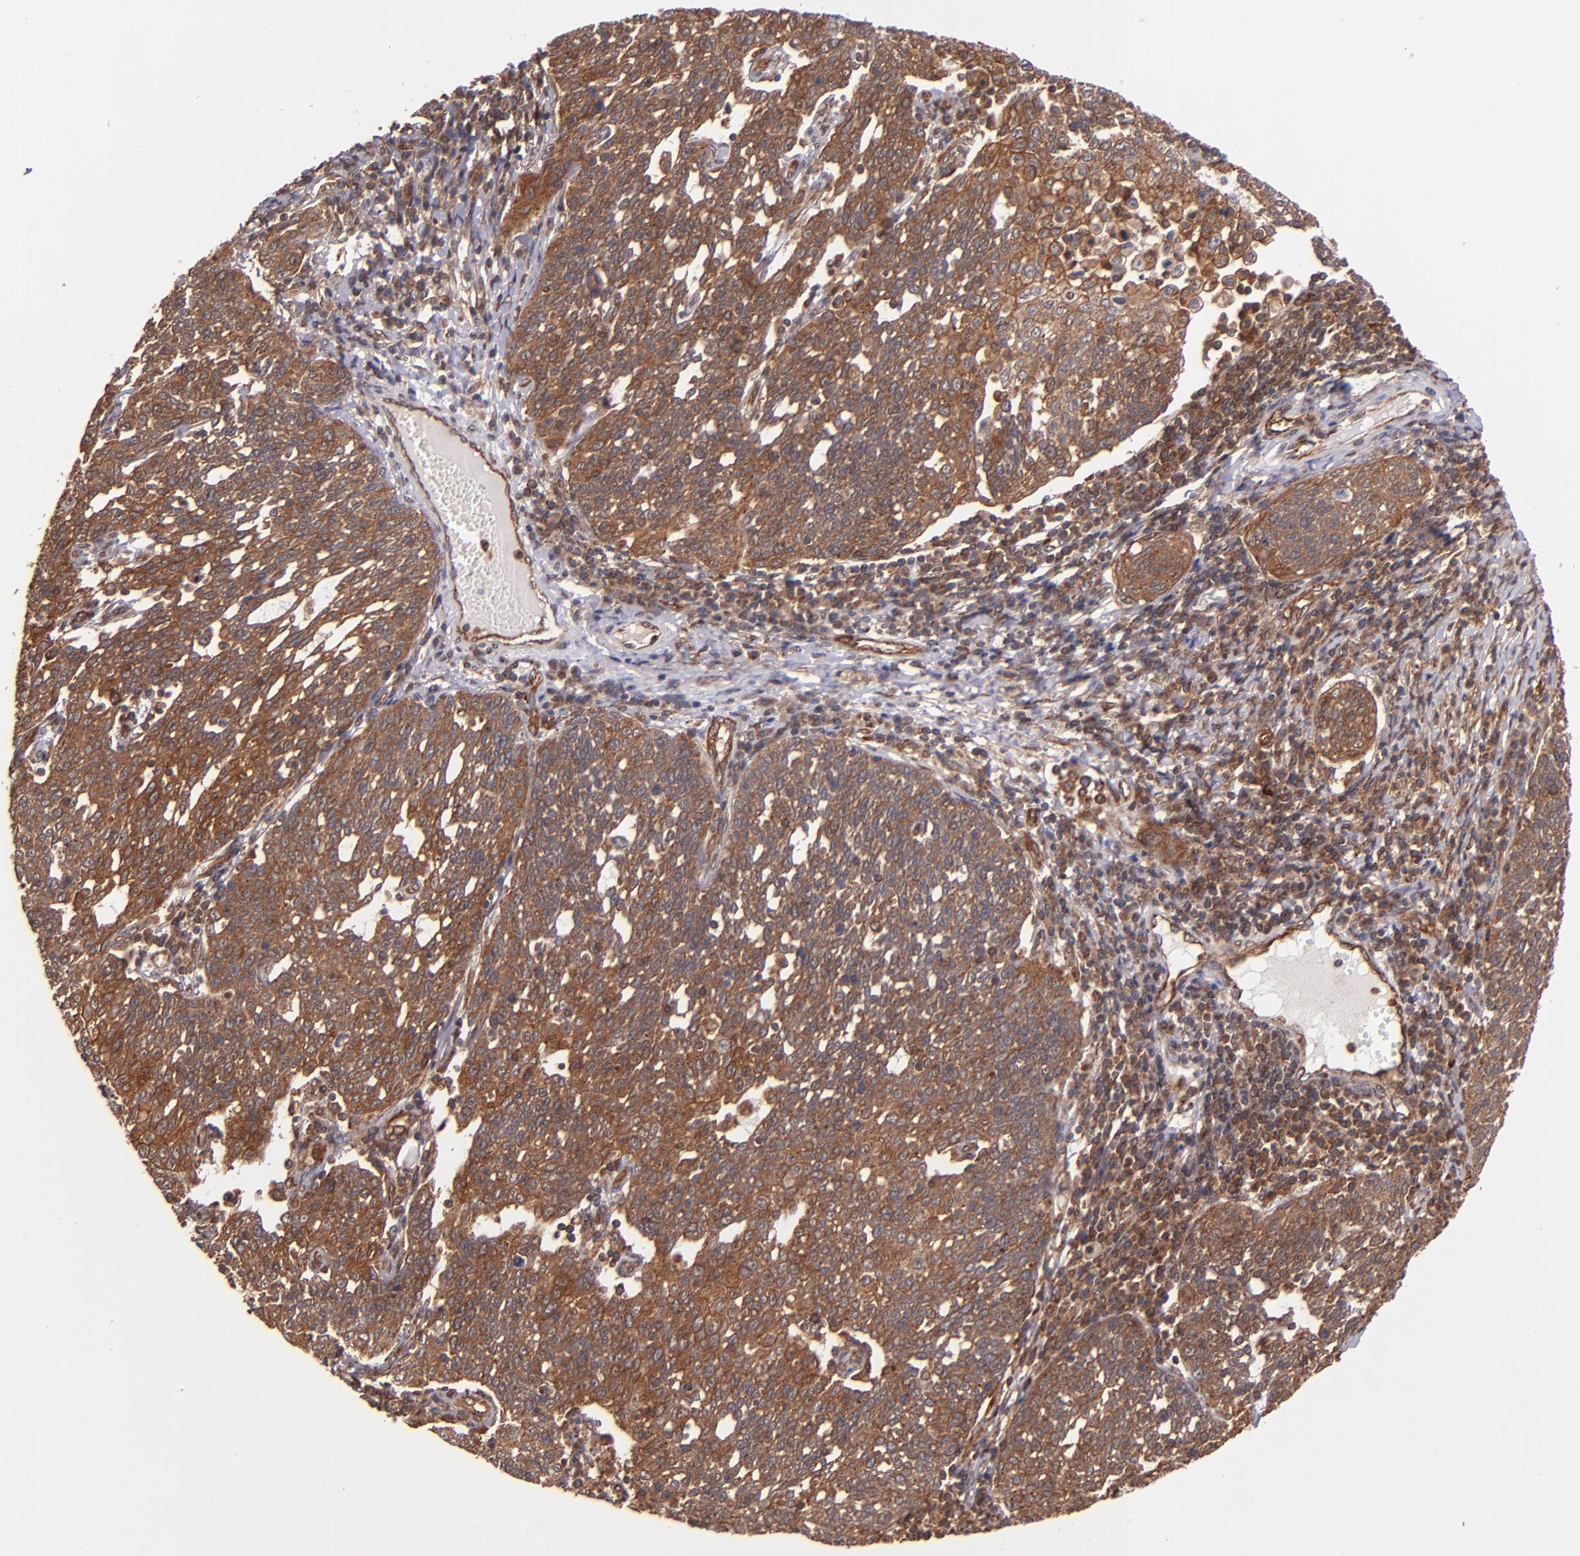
{"staining": {"intensity": "strong", "quantity": ">75%", "location": "cytoplasmic/membranous"}, "tissue": "cervical cancer", "cell_type": "Tumor cells", "image_type": "cancer", "snomed": [{"axis": "morphology", "description": "Squamous cell carcinoma, NOS"}, {"axis": "topography", "description": "Cervix"}], "caption": "Tumor cells demonstrate strong cytoplasmic/membranous expression in approximately >75% of cells in cervical squamous cell carcinoma.", "gene": "STX8", "patient": {"sex": "female", "age": 34}}